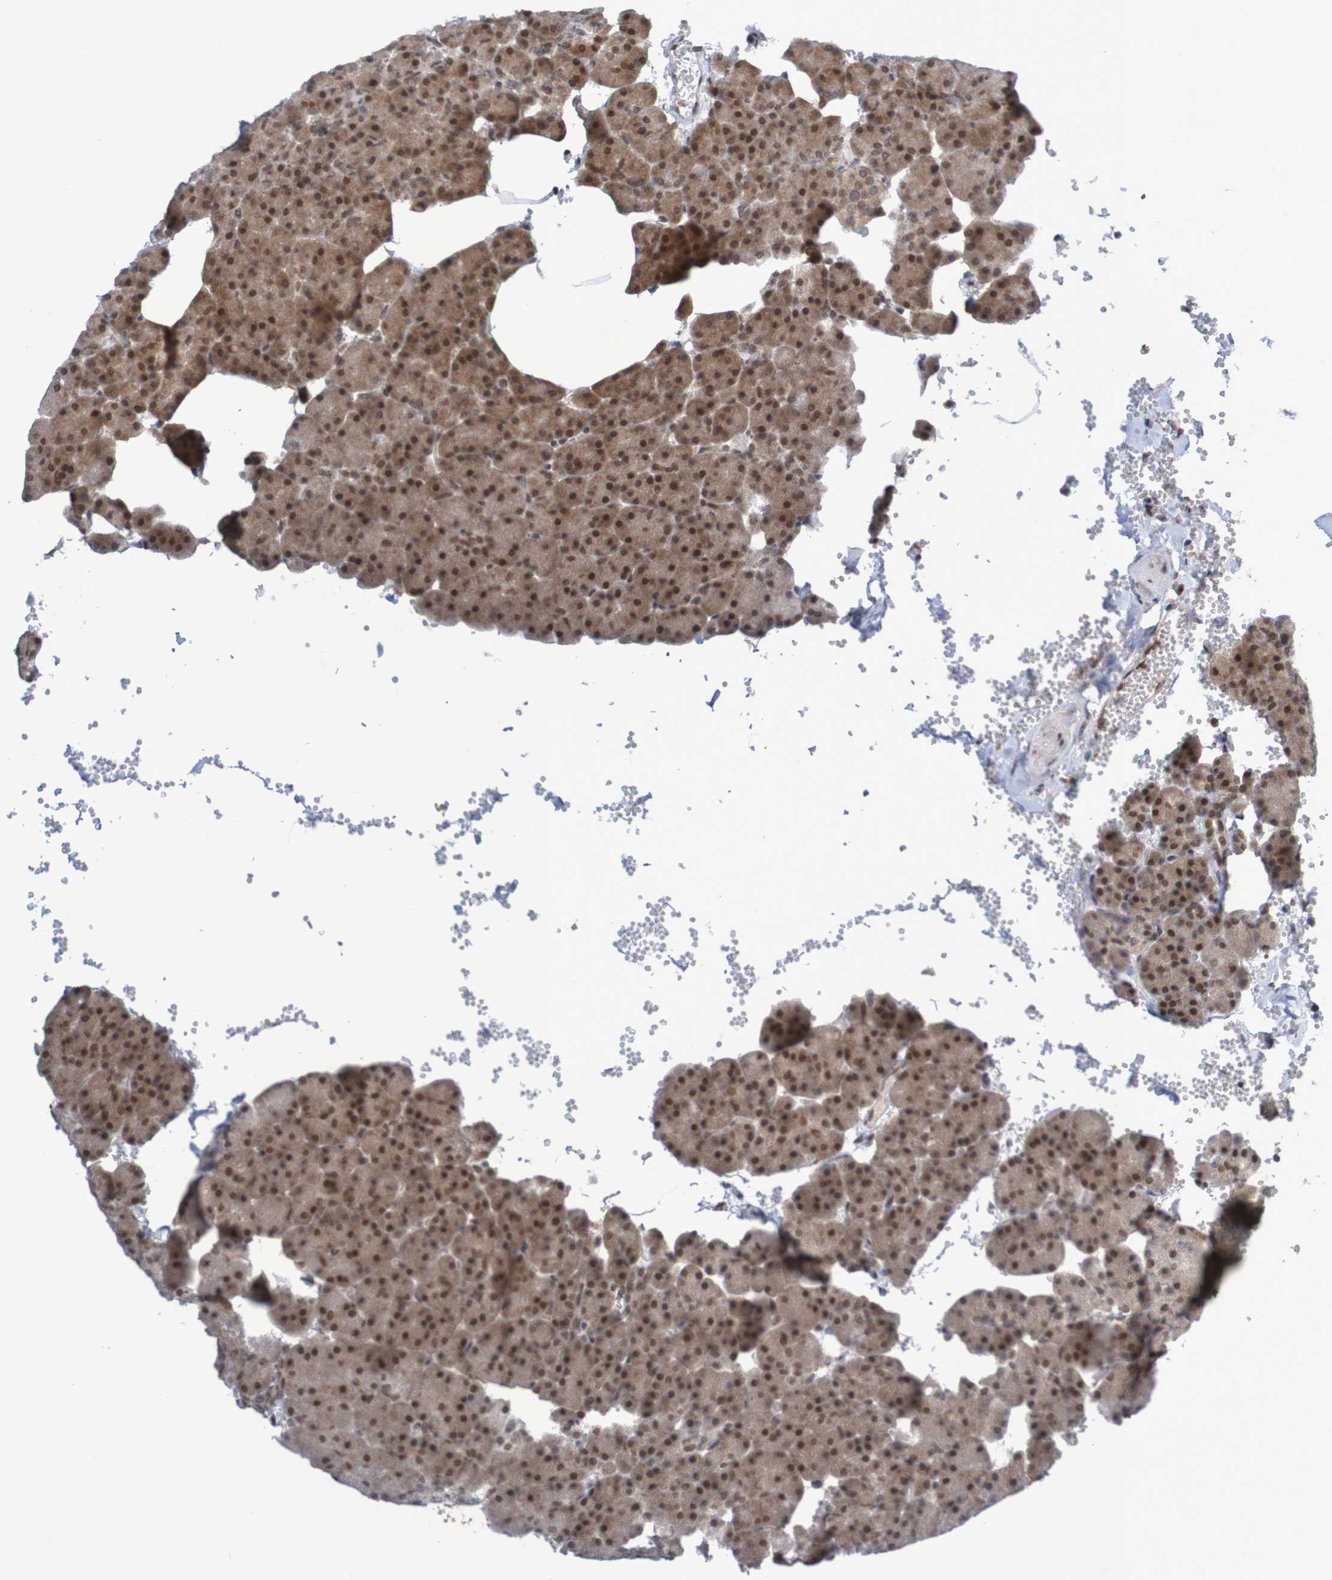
{"staining": {"intensity": "moderate", "quantity": ">75%", "location": "cytoplasmic/membranous,nuclear"}, "tissue": "pancreas", "cell_type": "Exocrine glandular cells", "image_type": "normal", "snomed": [{"axis": "morphology", "description": "Normal tissue, NOS"}, {"axis": "topography", "description": "Pancreas"}], "caption": "This histopathology image exhibits benign pancreas stained with IHC to label a protein in brown. The cytoplasmic/membranous,nuclear of exocrine glandular cells show moderate positivity for the protein. Nuclei are counter-stained blue.", "gene": "ITLN1", "patient": {"sex": "female", "age": 35}}